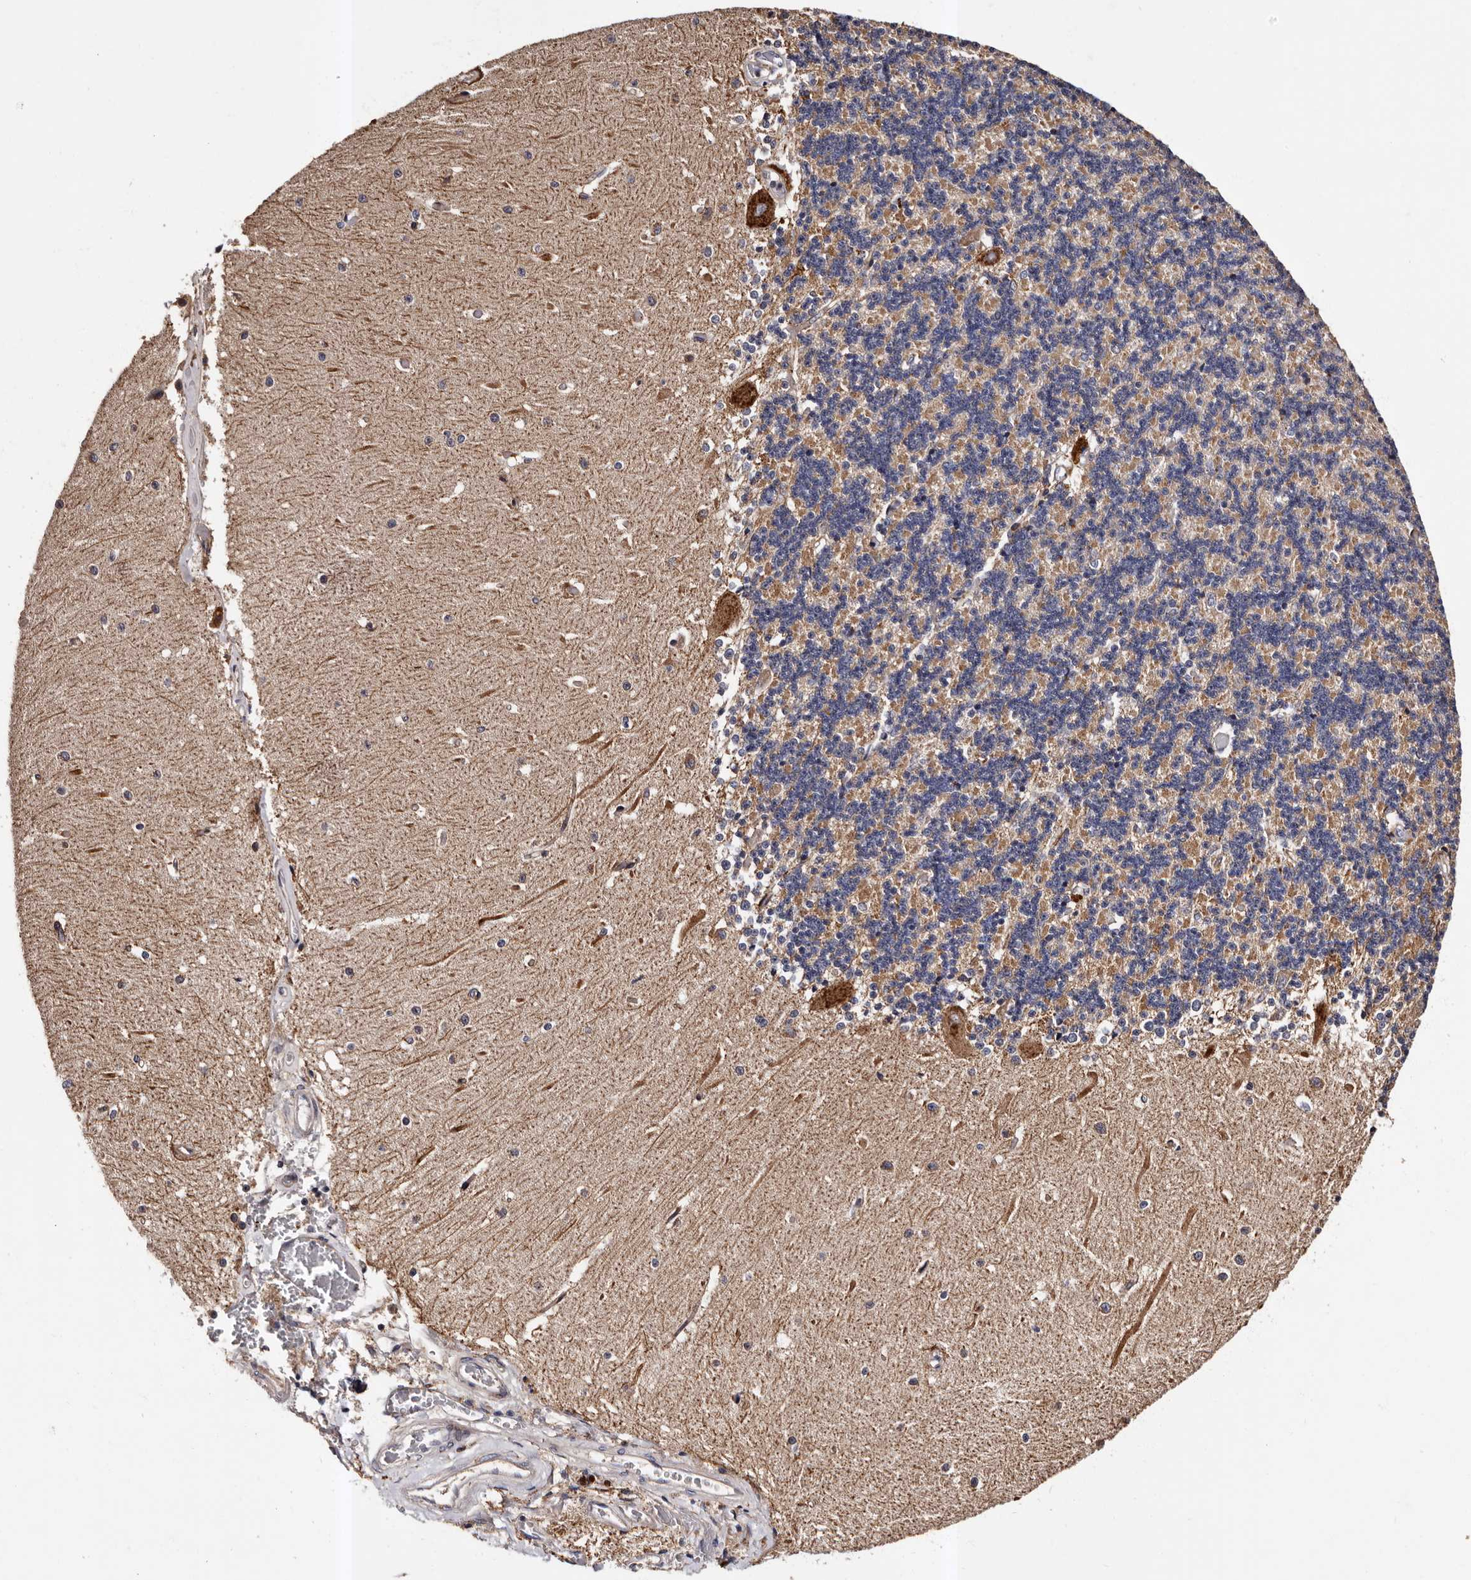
{"staining": {"intensity": "weak", "quantity": "25%-75%", "location": "cytoplasmic/membranous"}, "tissue": "cerebellum", "cell_type": "Cells in granular layer", "image_type": "normal", "snomed": [{"axis": "morphology", "description": "Normal tissue, NOS"}, {"axis": "topography", "description": "Cerebellum"}], "caption": "Immunohistochemistry (IHC) of benign cerebellum shows low levels of weak cytoplasmic/membranous expression in approximately 25%-75% of cells in granular layer. (brown staining indicates protein expression, while blue staining denotes nuclei).", "gene": "ADCK5", "patient": {"sex": "male", "age": 37}}